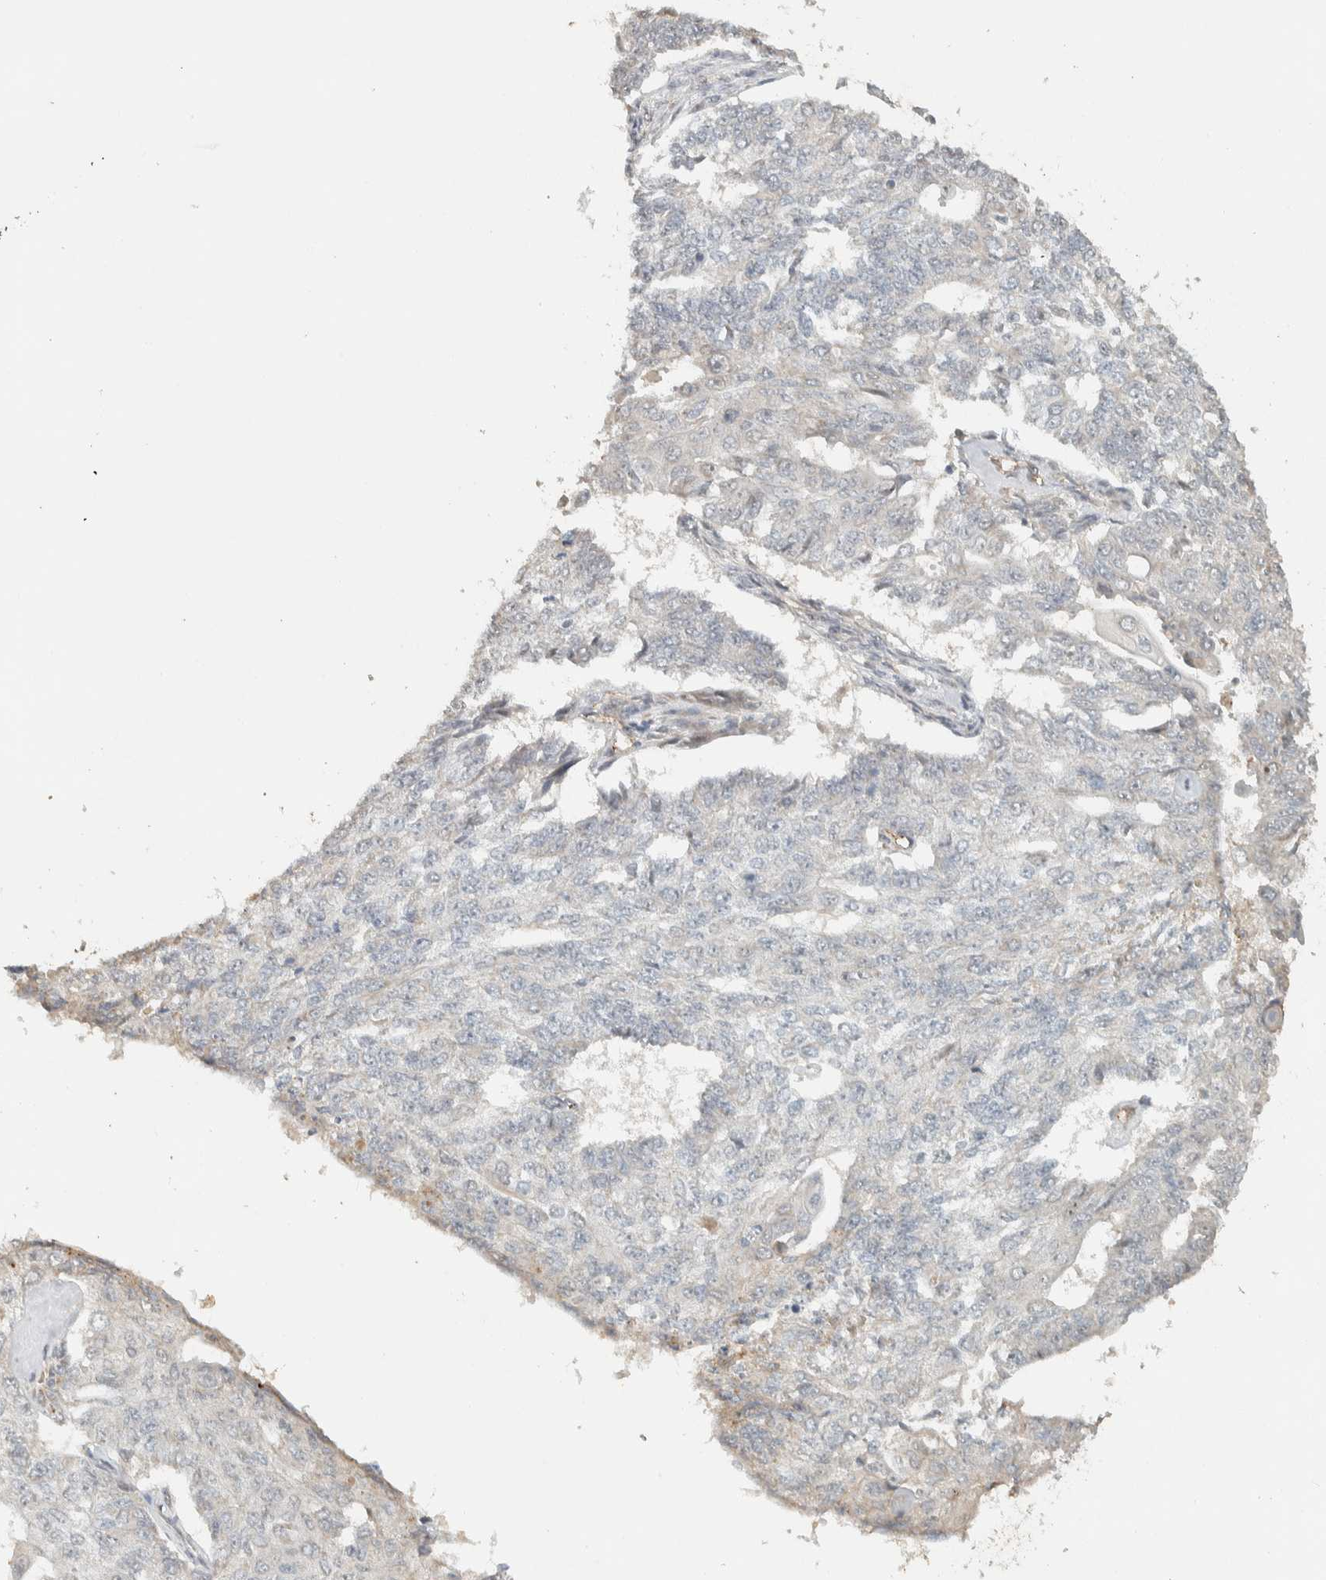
{"staining": {"intensity": "negative", "quantity": "none", "location": "none"}, "tissue": "endometrial cancer", "cell_type": "Tumor cells", "image_type": "cancer", "snomed": [{"axis": "morphology", "description": "Adenocarcinoma, NOS"}, {"axis": "topography", "description": "Endometrium"}], "caption": "Adenocarcinoma (endometrial) was stained to show a protein in brown. There is no significant positivity in tumor cells.", "gene": "PDE7B", "patient": {"sex": "female", "age": 32}}